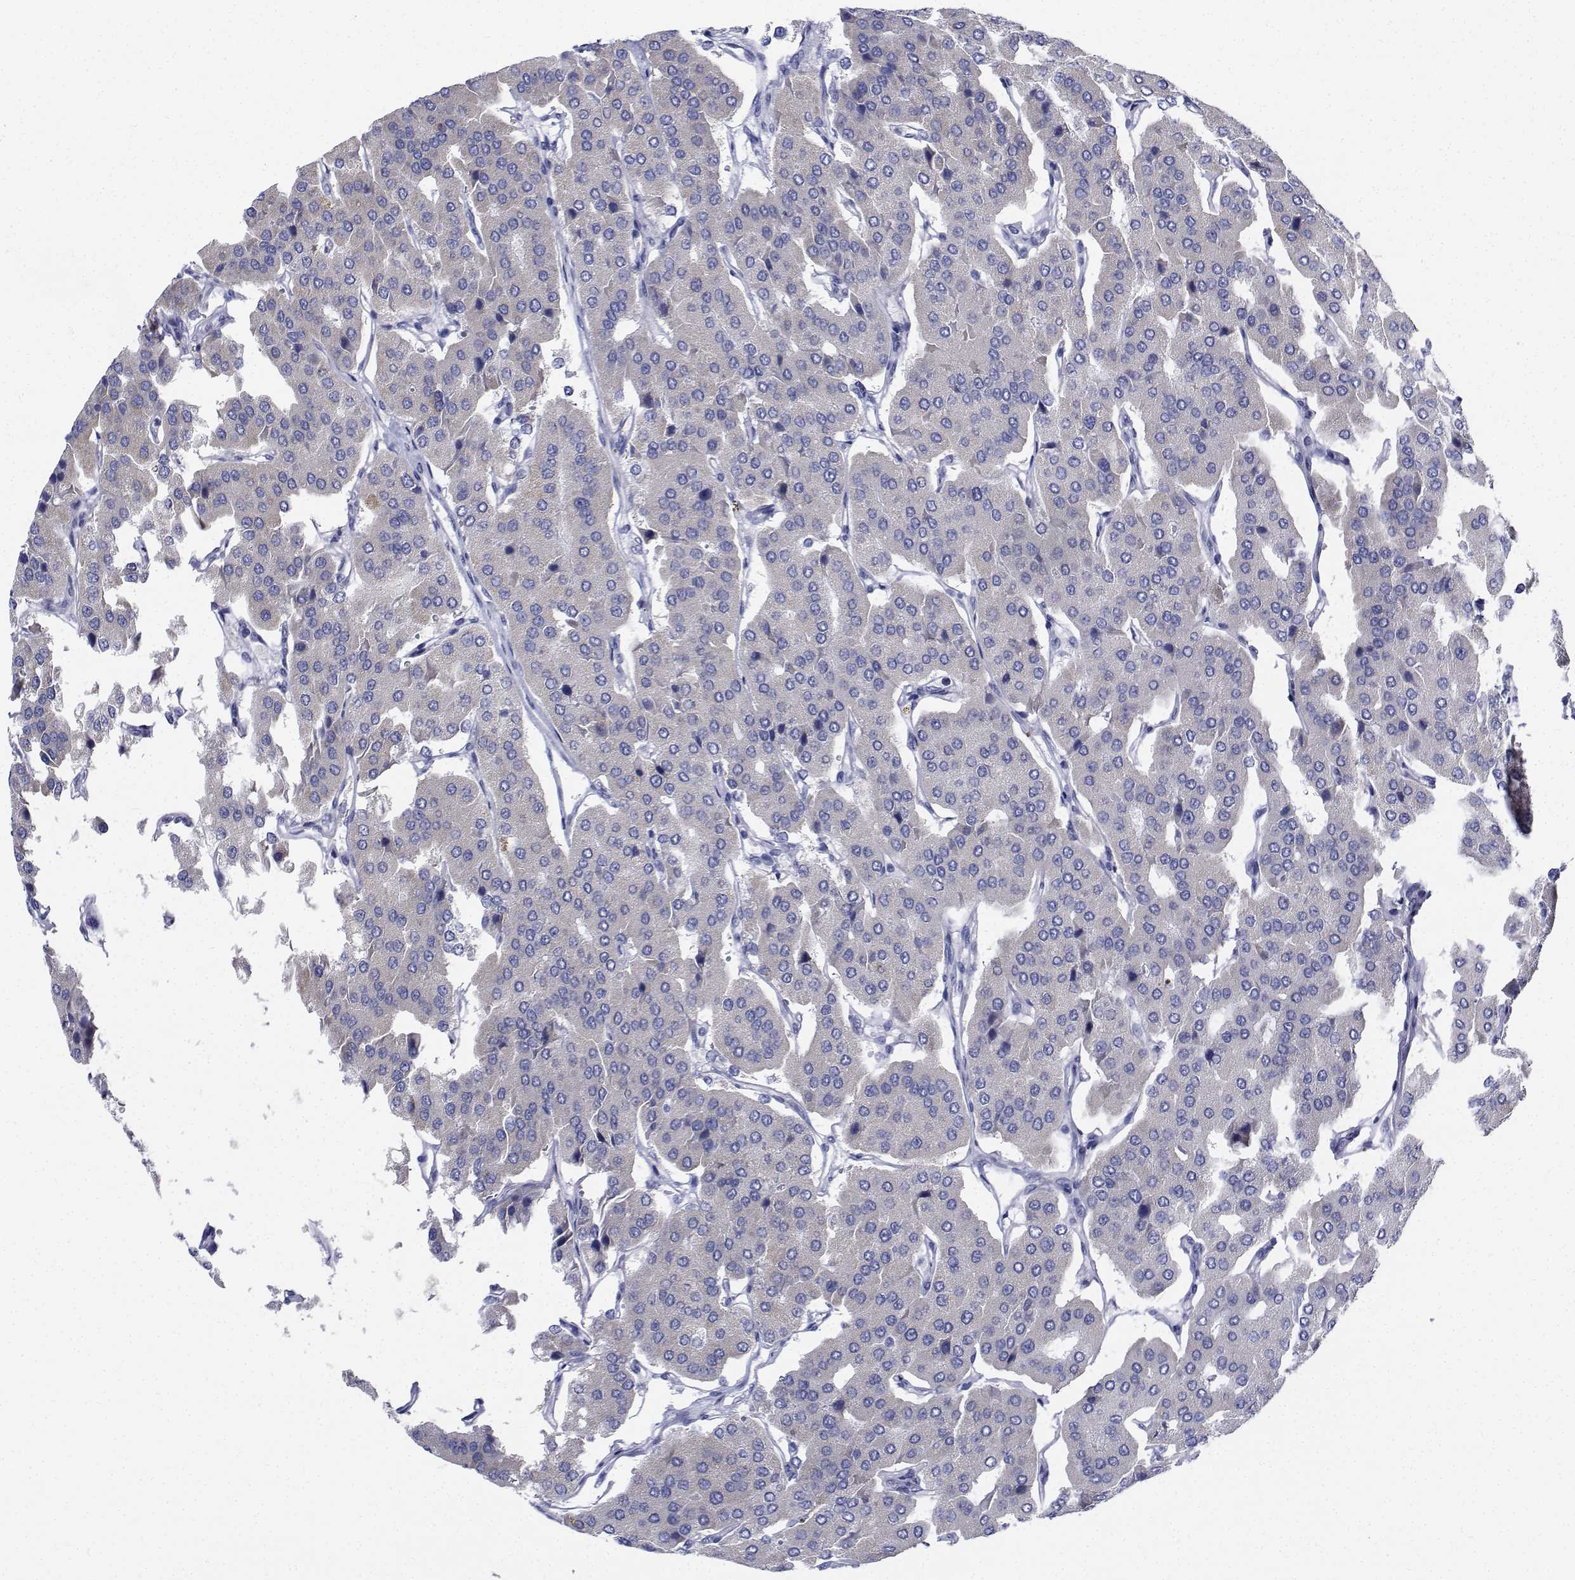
{"staining": {"intensity": "negative", "quantity": "none", "location": "none"}, "tissue": "parathyroid gland", "cell_type": "Glandular cells", "image_type": "normal", "snomed": [{"axis": "morphology", "description": "Normal tissue, NOS"}, {"axis": "morphology", "description": "Adenoma, NOS"}, {"axis": "topography", "description": "Parathyroid gland"}], "caption": "The histopathology image shows no significant positivity in glandular cells of parathyroid gland.", "gene": "CDHR3", "patient": {"sex": "female", "age": 86}}